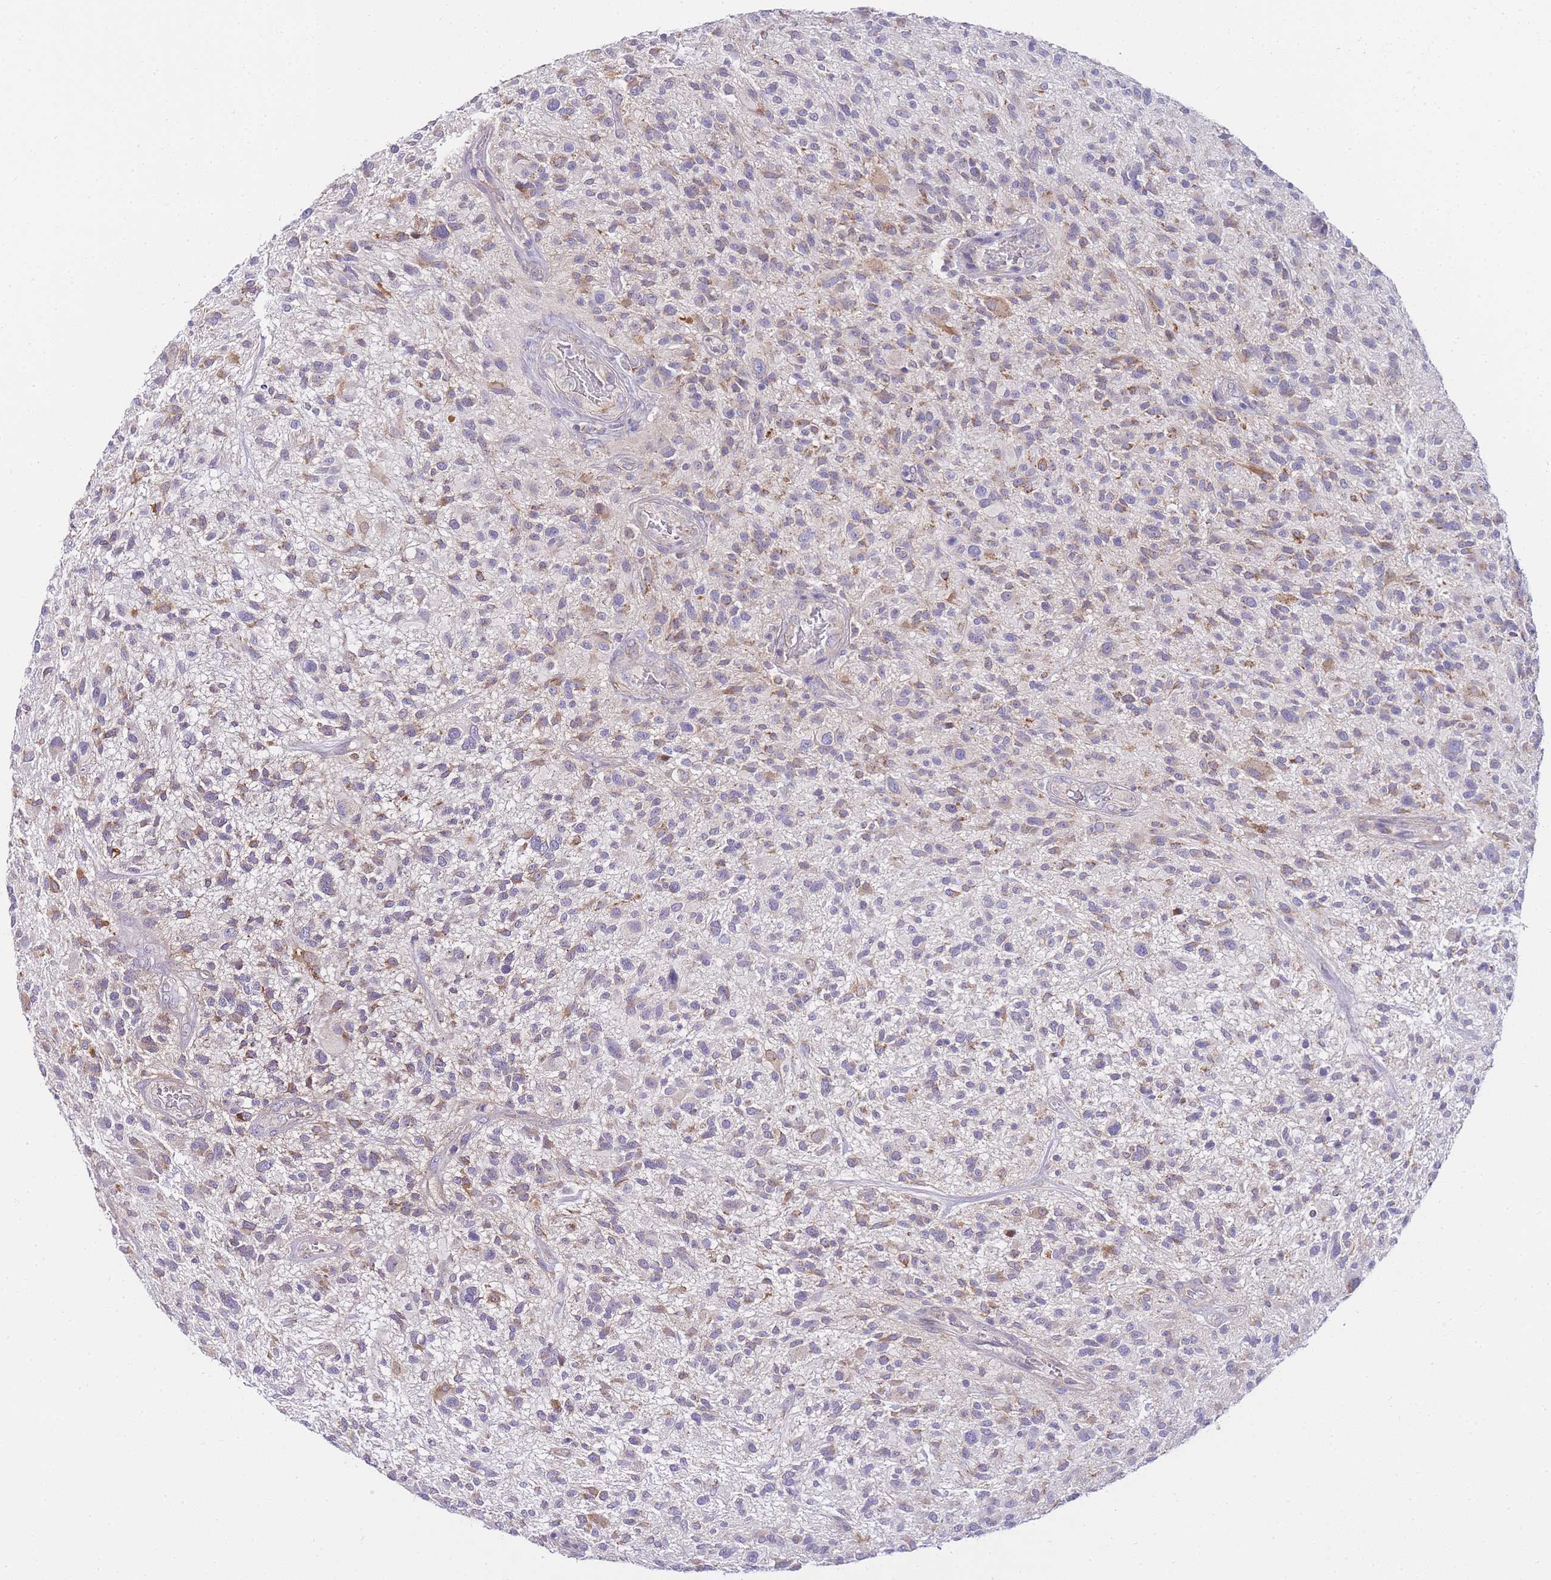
{"staining": {"intensity": "weak", "quantity": "25%-75%", "location": "cytoplasmic/membranous"}, "tissue": "glioma", "cell_type": "Tumor cells", "image_type": "cancer", "snomed": [{"axis": "morphology", "description": "Glioma, malignant, High grade"}, {"axis": "topography", "description": "Brain"}], "caption": "This is a histology image of immunohistochemistry (IHC) staining of glioma, which shows weak expression in the cytoplasmic/membranous of tumor cells.", "gene": "PDCD7", "patient": {"sex": "male", "age": 47}}